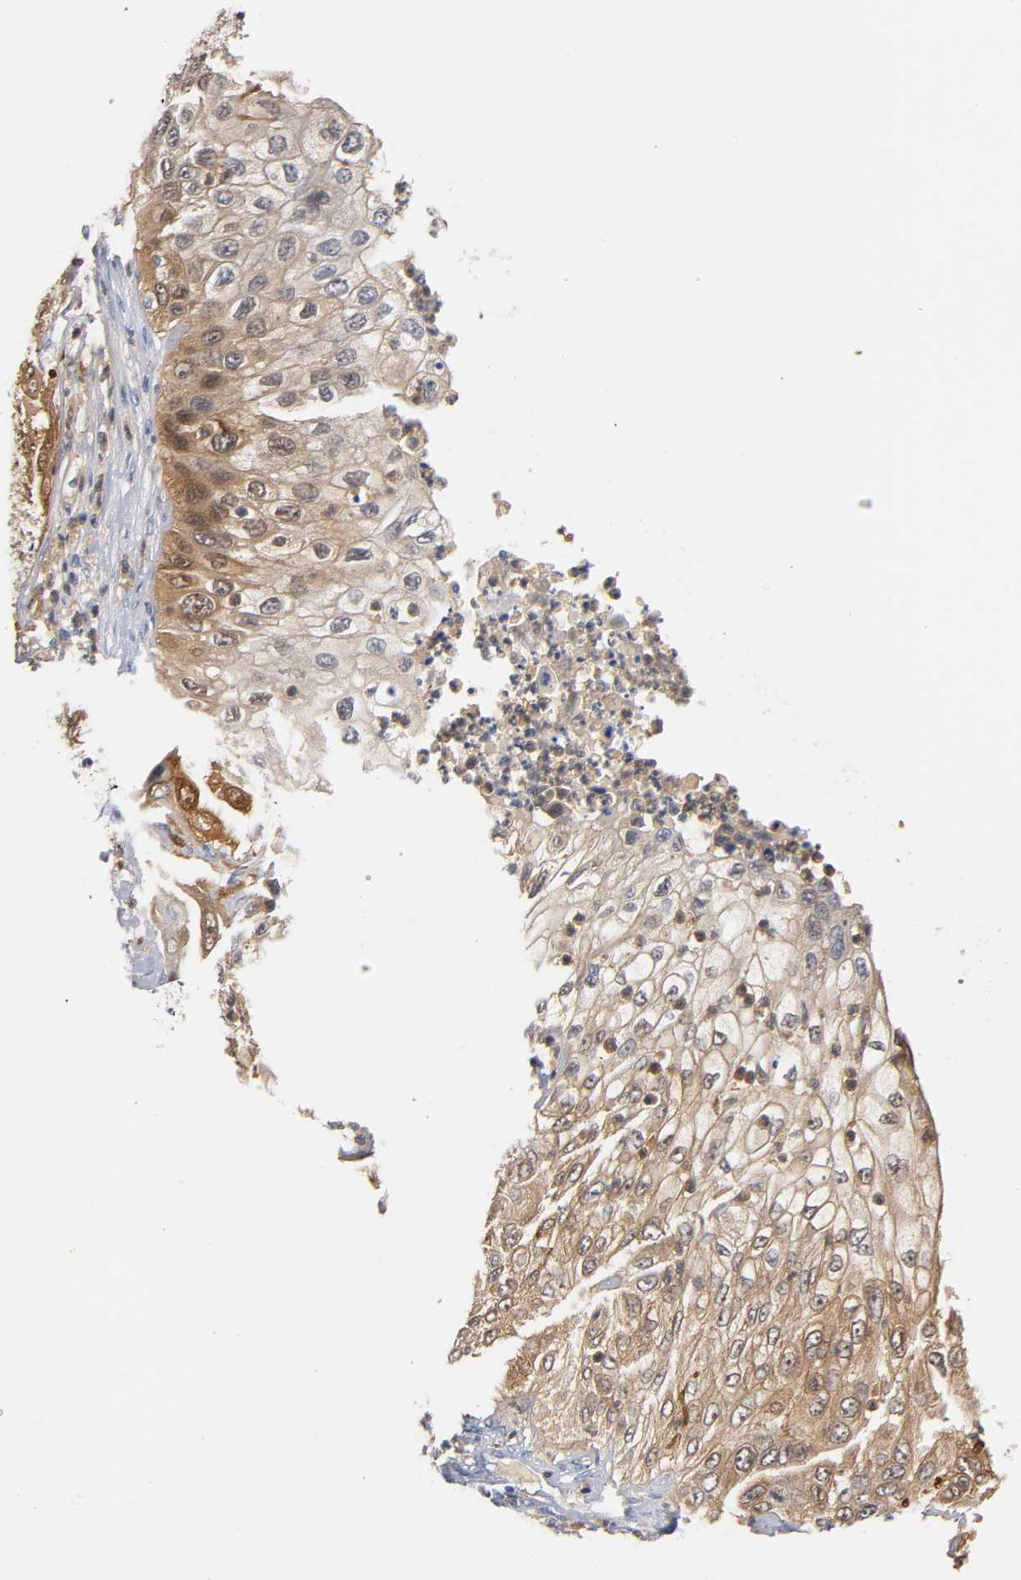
{"staining": {"intensity": "moderate", "quantity": ">75%", "location": "cytoplasmic/membranous,nuclear"}, "tissue": "lung cancer", "cell_type": "Tumor cells", "image_type": "cancer", "snomed": [{"axis": "morphology", "description": "Inflammation, NOS"}, {"axis": "morphology", "description": "Squamous cell carcinoma, NOS"}, {"axis": "topography", "description": "Lymph node"}, {"axis": "topography", "description": "Soft tissue"}, {"axis": "topography", "description": "Lung"}], "caption": "A brown stain labels moderate cytoplasmic/membranous and nuclear staining of a protein in human squamous cell carcinoma (lung) tumor cells.", "gene": "IL18", "patient": {"sex": "male", "age": 66}}